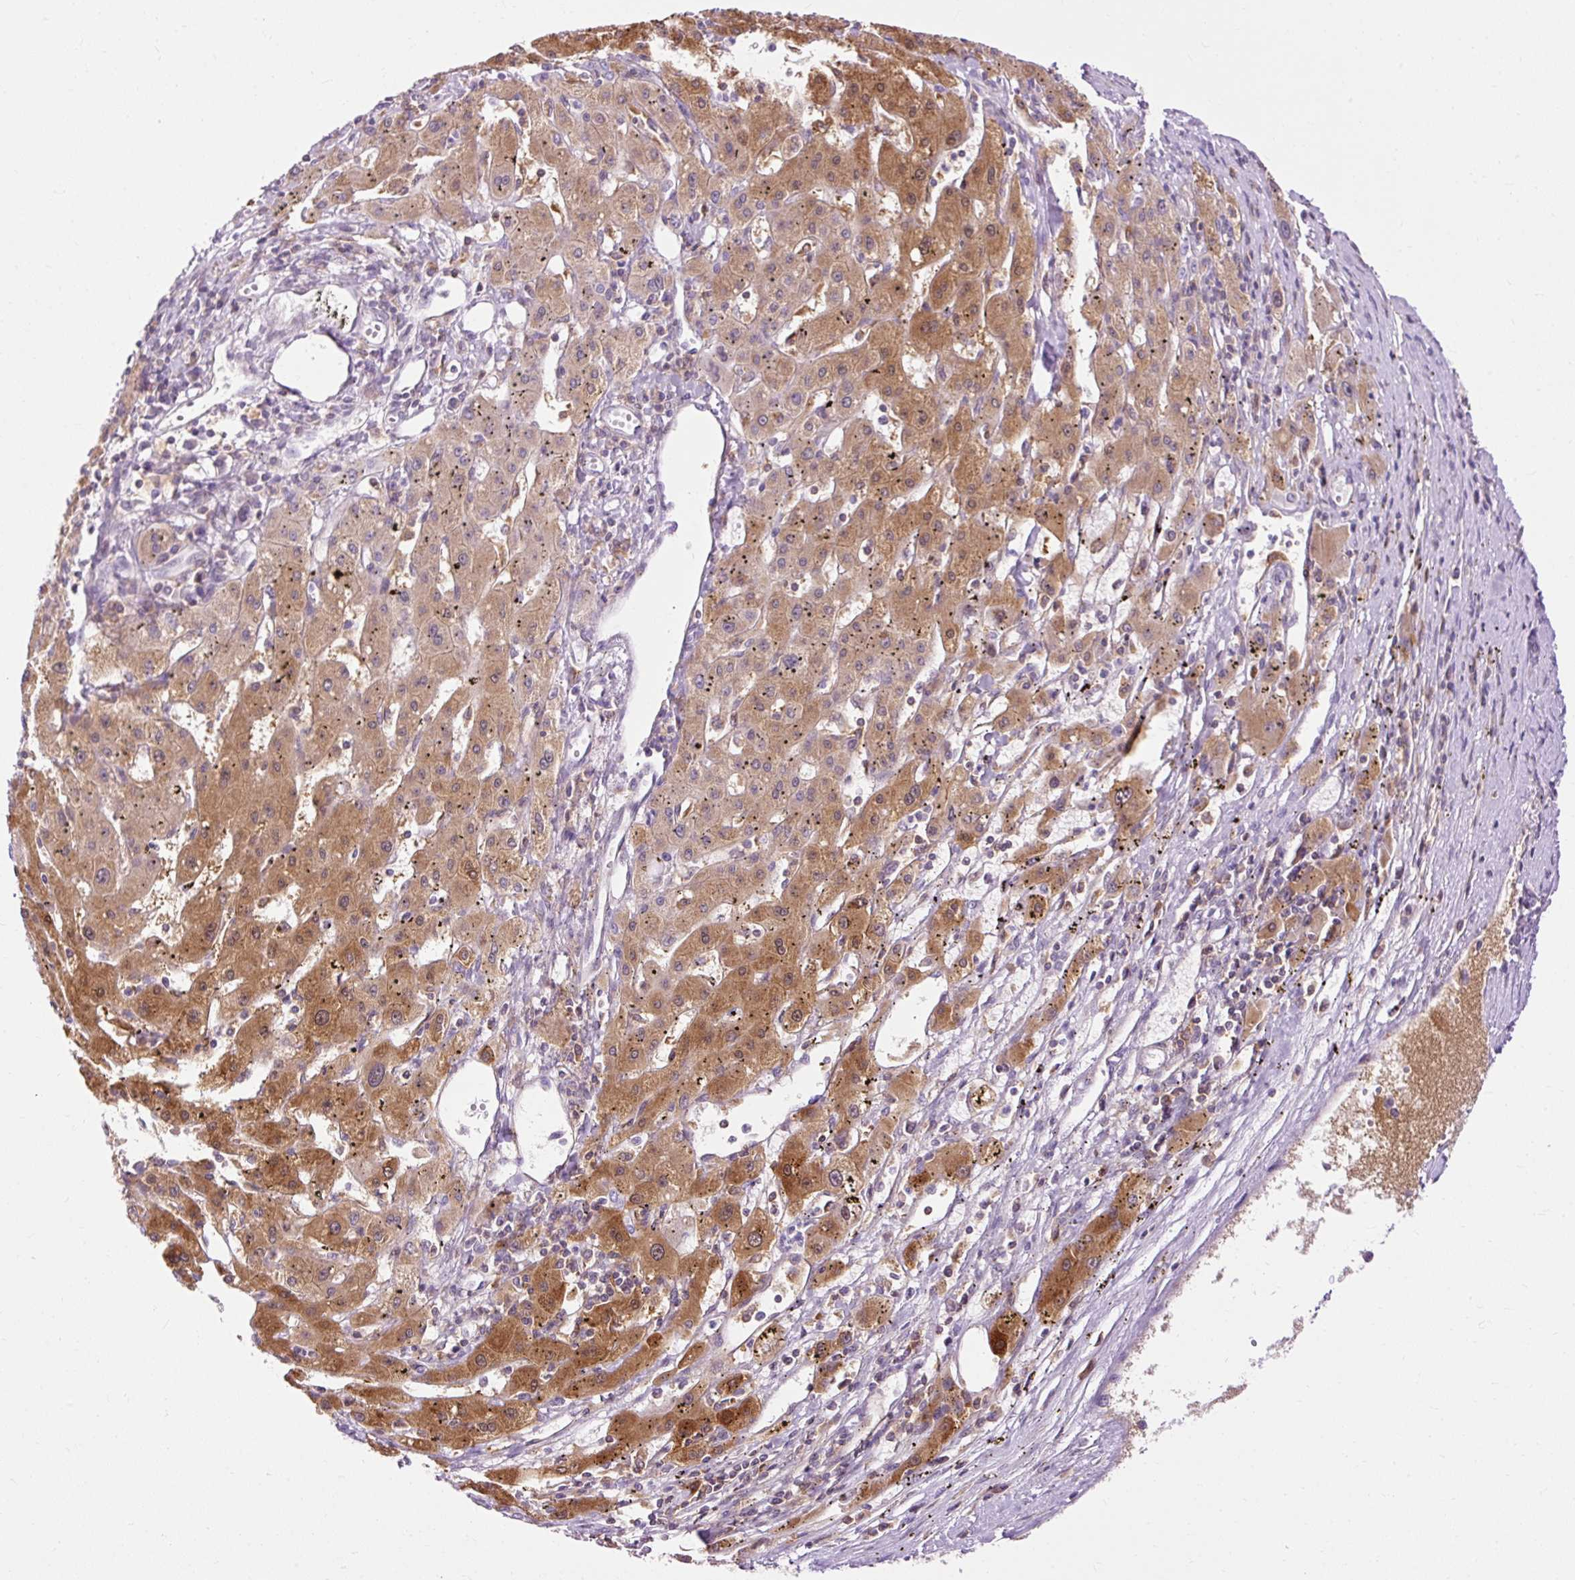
{"staining": {"intensity": "moderate", "quantity": ">75%", "location": "cytoplasmic/membranous"}, "tissue": "liver cancer", "cell_type": "Tumor cells", "image_type": "cancer", "snomed": [{"axis": "morphology", "description": "Carcinoma, Hepatocellular, NOS"}, {"axis": "topography", "description": "Liver"}], "caption": "Protein analysis of liver cancer (hepatocellular carcinoma) tissue demonstrates moderate cytoplasmic/membranous positivity in about >75% of tumor cells. The protein of interest is stained brown, and the nuclei are stained in blue (DAB (3,3'-diaminobenzidine) IHC with brightfield microscopy, high magnification).", "gene": "CD83", "patient": {"sex": "male", "age": 72}}